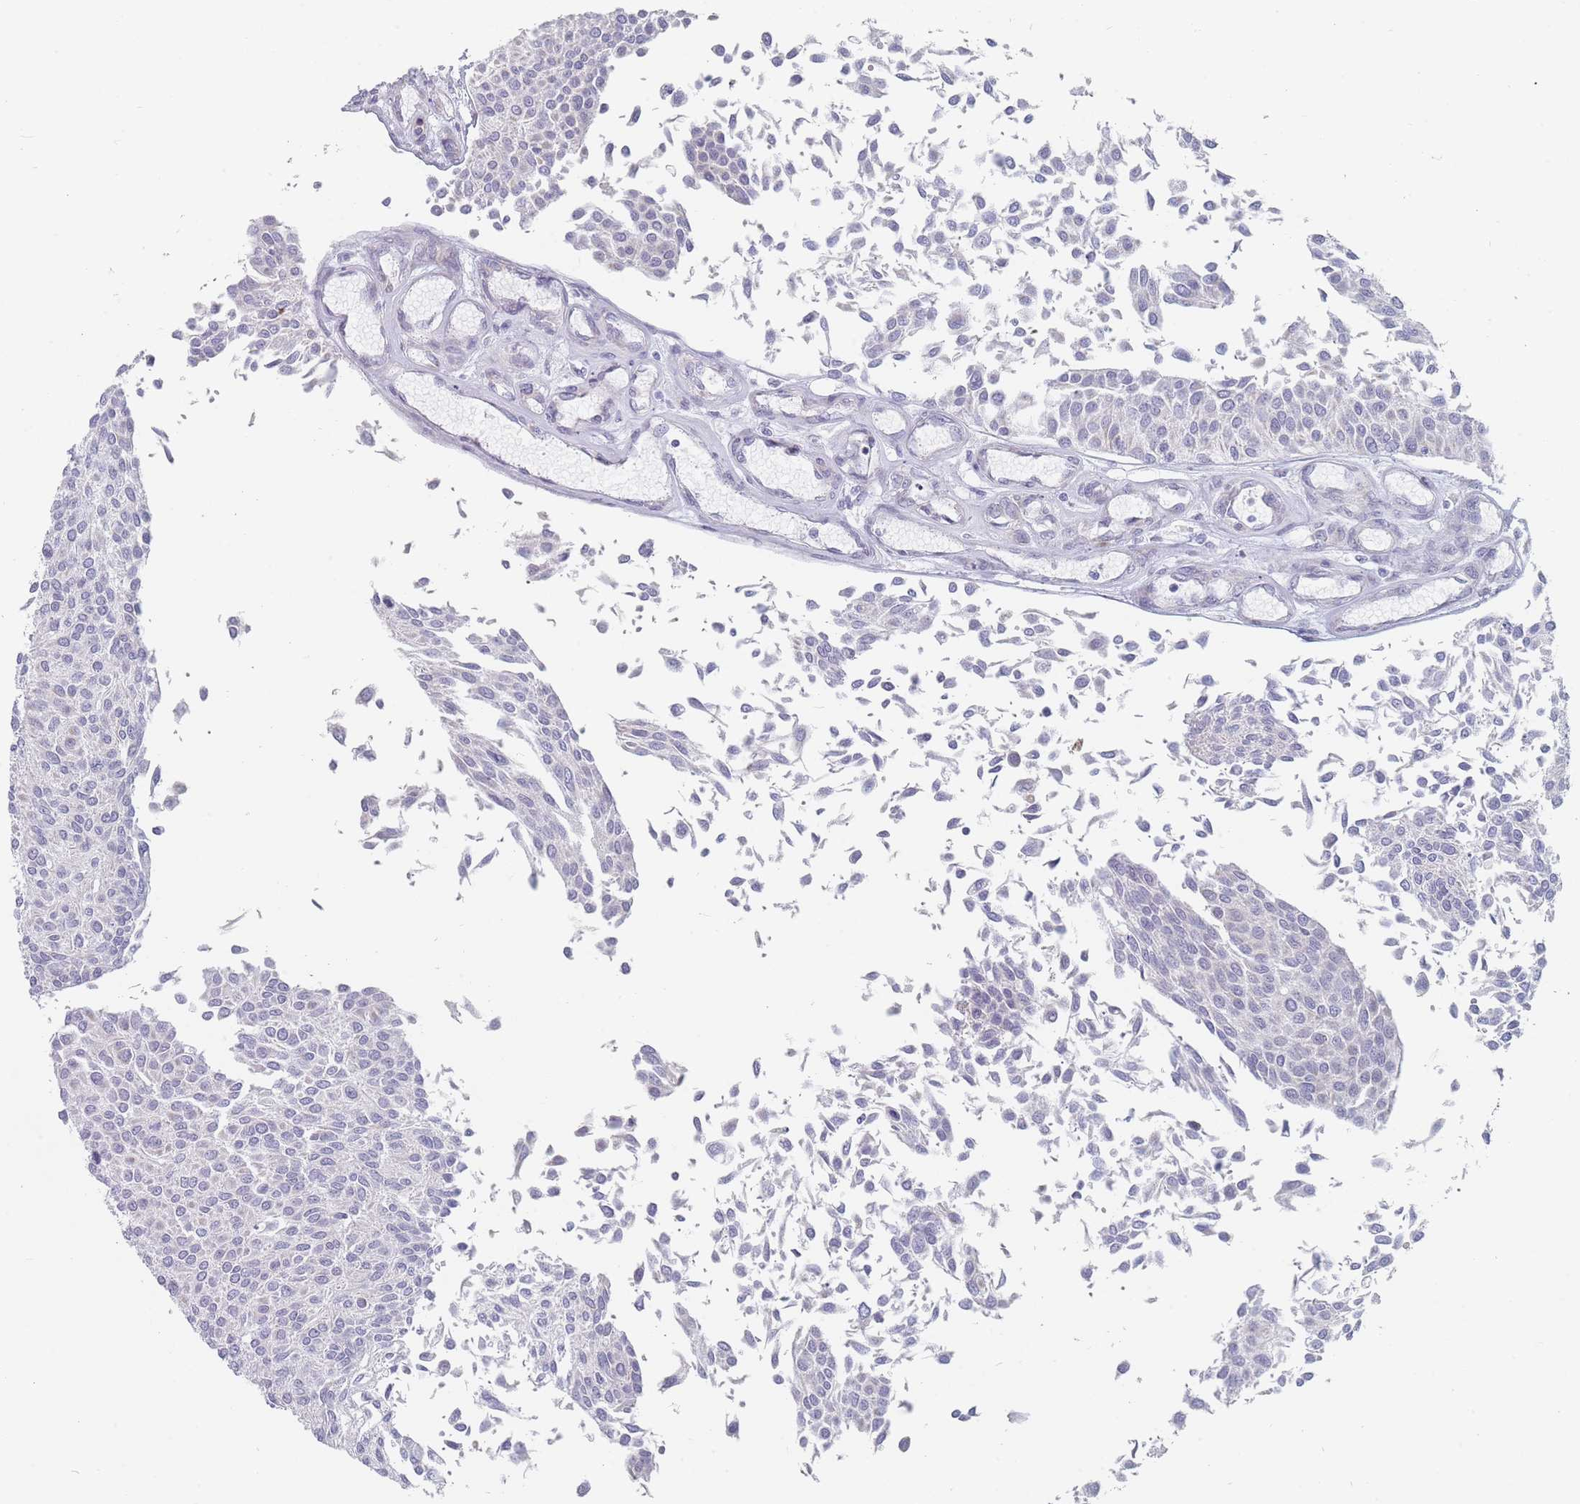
{"staining": {"intensity": "negative", "quantity": "none", "location": "none"}, "tissue": "urothelial cancer", "cell_type": "Tumor cells", "image_type": "cancer", "snomed": [{"axis": "morphology", "description": "Urothelial carcinoma, NOS"}, {"axis": "topography", "description": "Urinary bladder"}], "caption": "Immunohistochemistry (IHC) of human transitional cell carcinoma exhibits no positivity in tumor cells.", "gene": "SPATS1", "patient": {"sex": "male", "age": 55}}